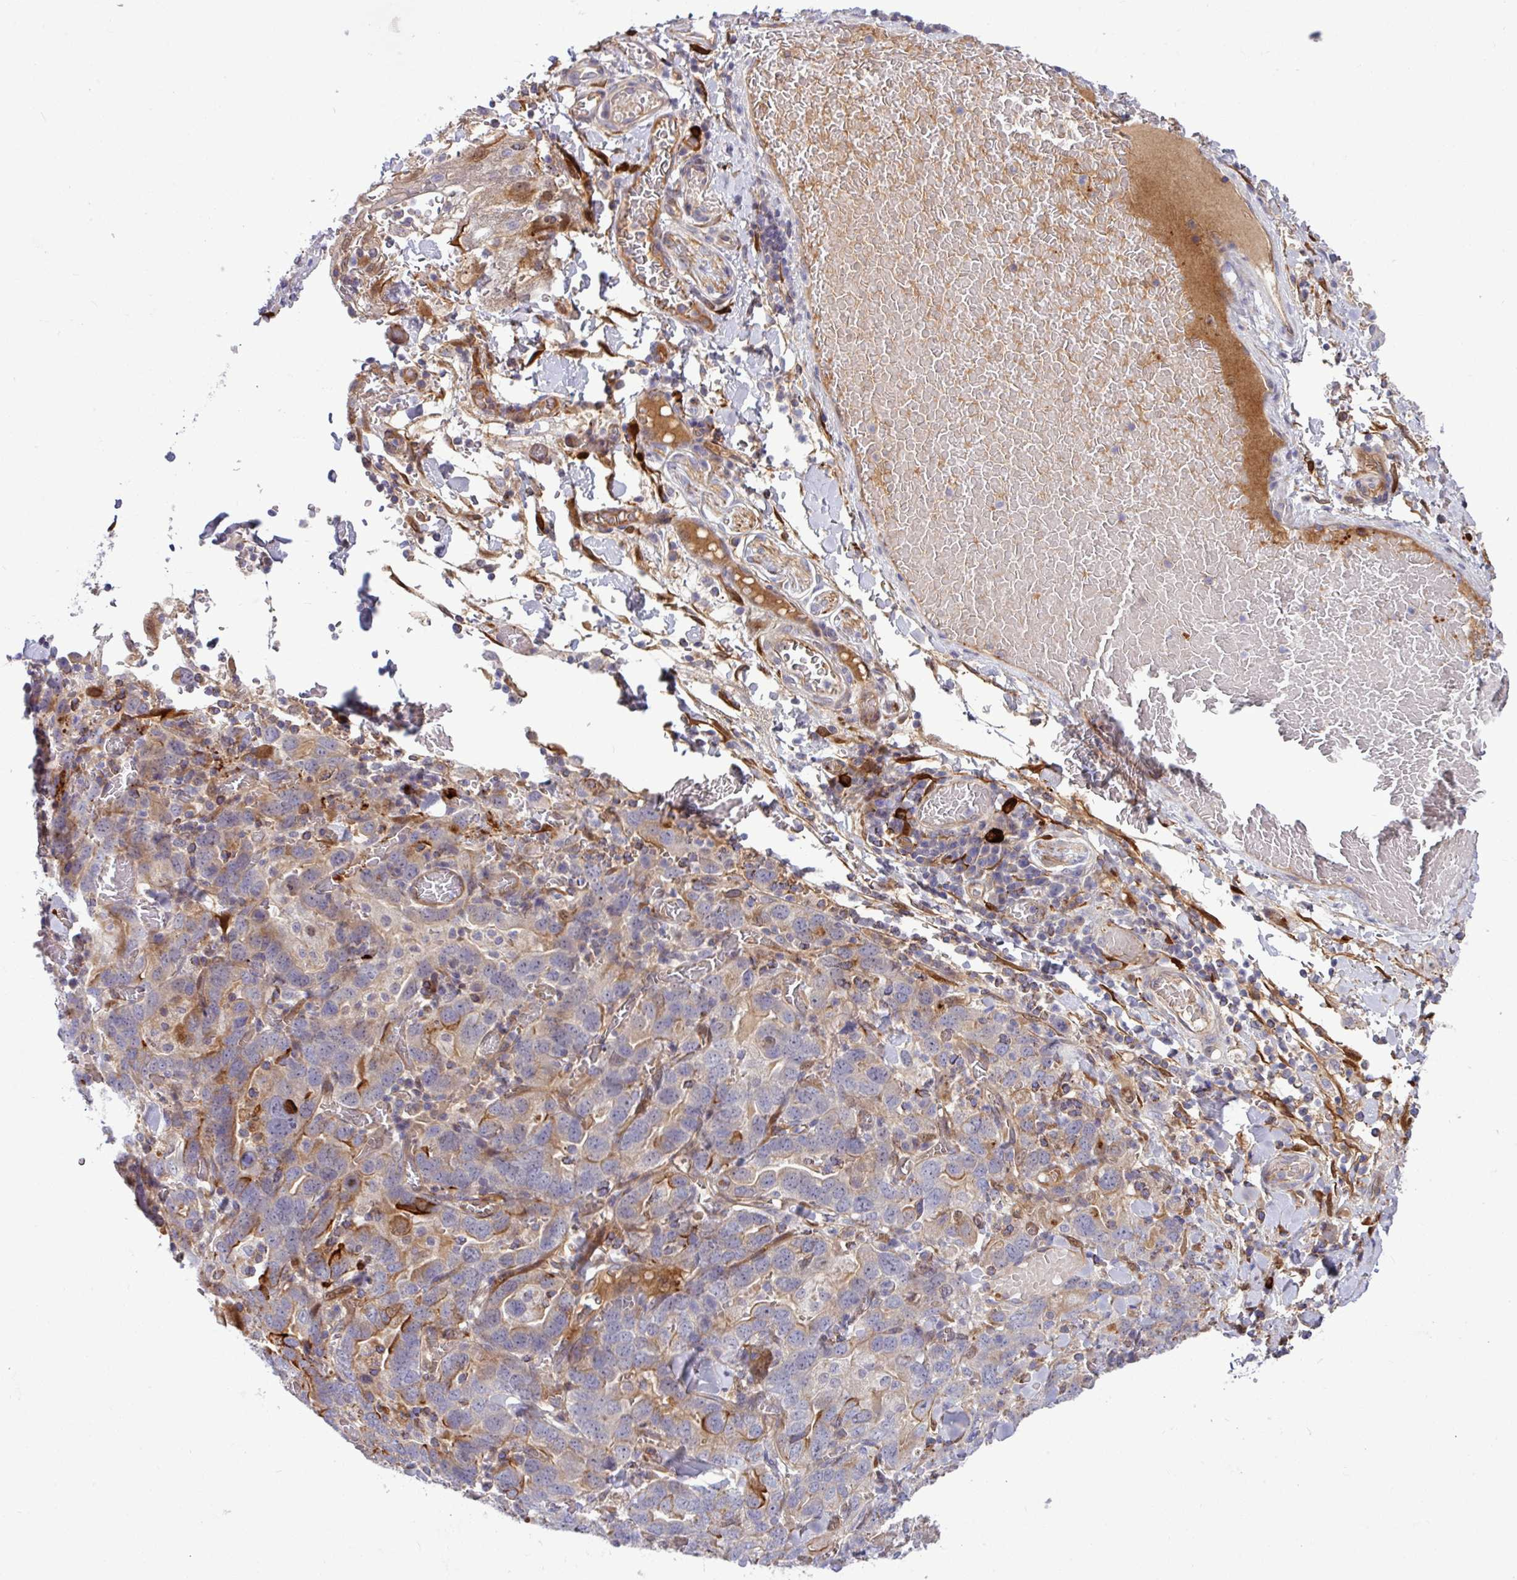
{"staining": {"intensity": "strong", "quantity": "25%-75%", "location": "cytoplasmic/membranous"}, "tissue": "stomach cancer", "cell_type": "Tumor cells", "image_type": "cancer", "snomed": [{"axis": "morphology", "description": "Adenocarcinoma, NOS"}, {"axis": "topography", "description": "Stomach, upper"}, {"axis": "topography", "description": "Stomach"}], "caption": "Protein analysis of stomach adenocarcinoma tissue reveals strong cytoplasmic/membranous expression in about 25%-75% of tumor cells.", "gene": "B4GALNT4", "patient": {"sex": "male", "age": 62}}